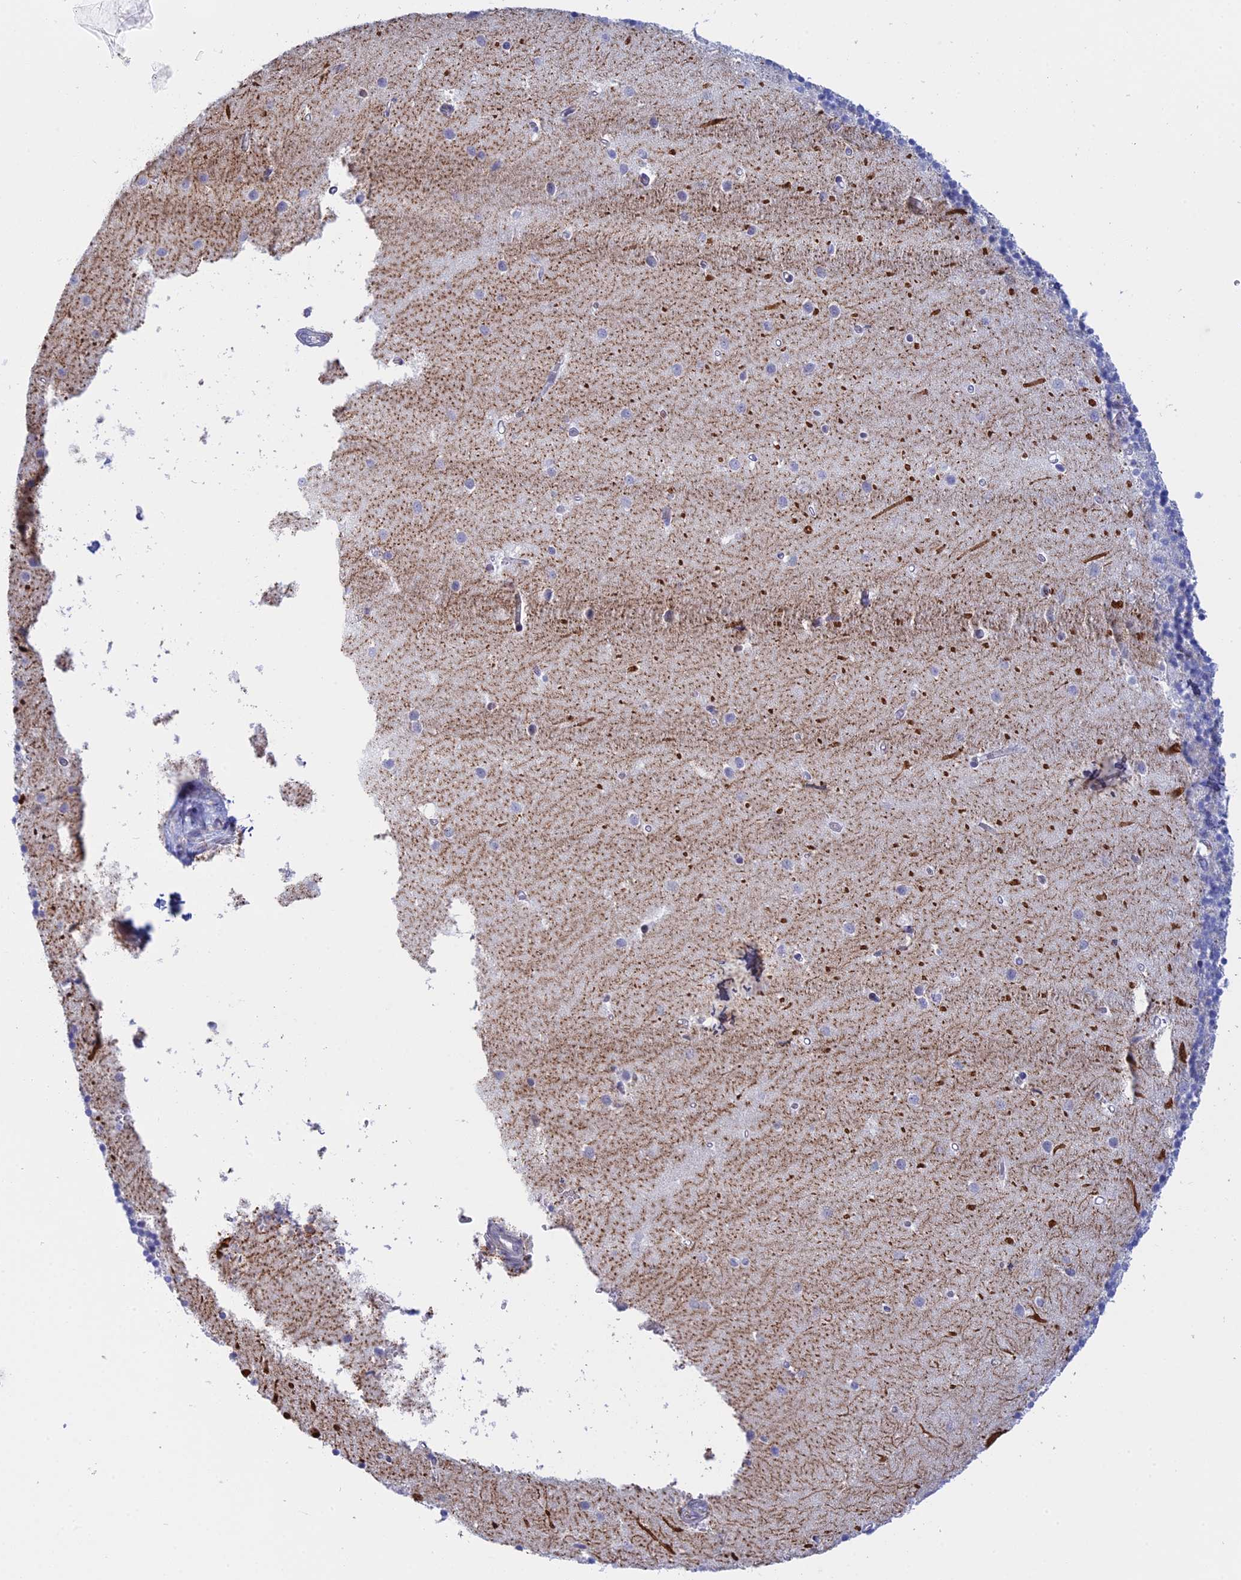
{"staining": {"intensity": "negative", "quantity": "none", "location": "none"}, "tissue": "cerebellum", "cell_type": "Cells in granular layer", "image_type": "normal", "snomed": [{"axis": "morphology", "description": "Normal tissue, NOS"}, {"axis": "topography", "description": "Cerebellum"}], "caption": "An IHC image of unremarkable cerebellum is shown. There is no staining in cells in granular layer of cerebellum.", "gene": "GMIP", "patient": {"sex": "male", "age": 54}}